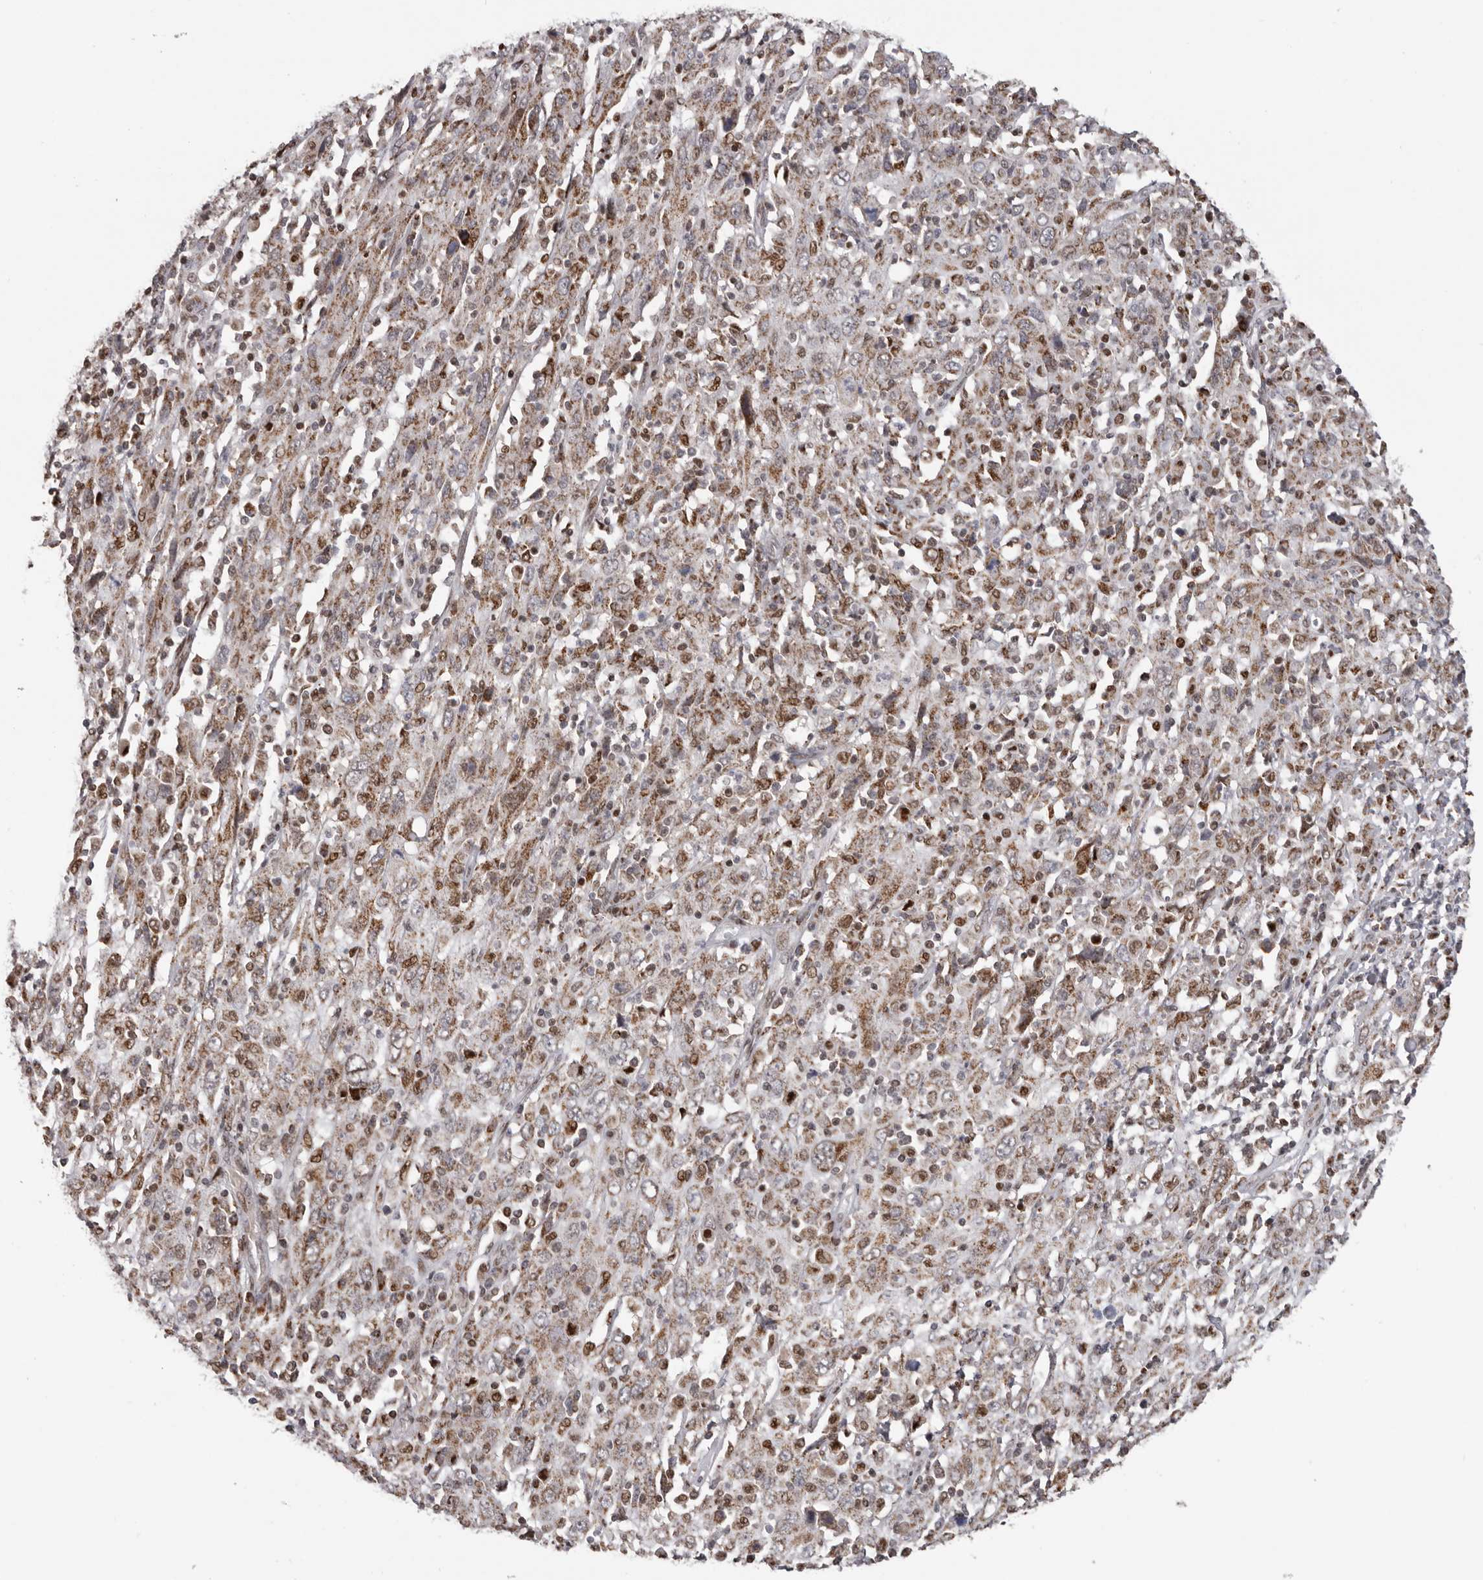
{"staining": {"intensity": "moderate", "quantity": ">75%", "location": "cytoplasmic/membranous"}, "tissue": "cervical cancer", "cell_type": "Tumor cells", "image_type": "cancer", "snomed": [{"axis": "morphology", "description": "Squamous cell carcinoma, NOS"}, {"axis": "topography", "description": "Cervix"}], "caption": "Immunohistochemical staining of human cervical cancer (squamous cell carcinoma) shows medium levels of moderate cytoplasmic/membranous positivity in approximately >75% of tumor cells.", "gene": "C17orf99", "patient": {"sex": "female", "age": 46}}